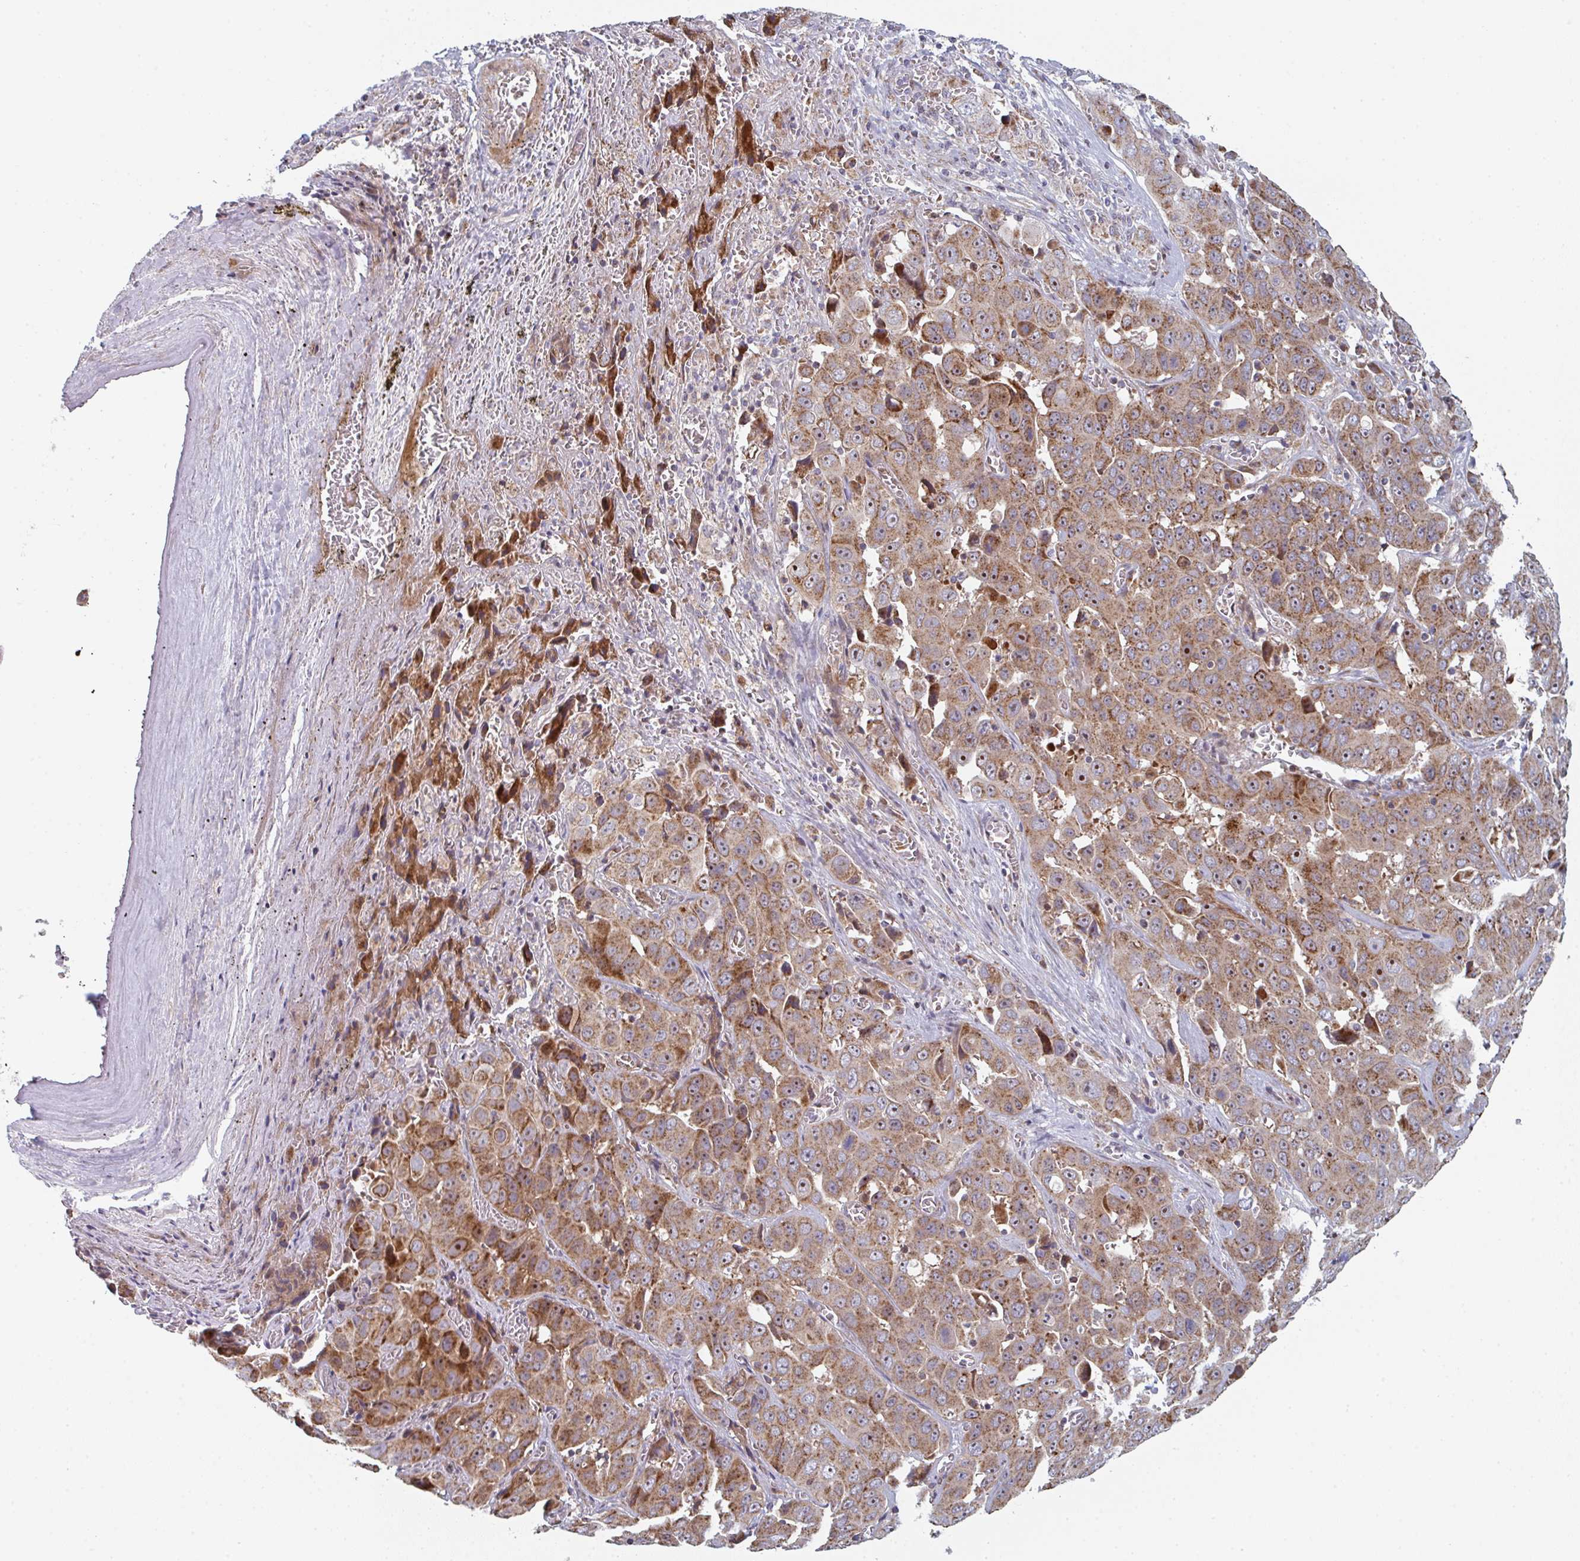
{"staining": {"intensity": "moderate", "quantity": ">75%", "location": "cytoplasmic/membranous,nuclear"}, "tissue": "liver cancer", "cell_type": "Tumor cells", "image_type": "cancer", "snomed": [{"axis": "morphology", "description": "Cholangiocarcinoma"}, {"axis": "topography", "description": "Liver"}], "caption": "Moderate cytoplasmic/membranous and nuclear positivity is present in about >75% of tumor cells in cholangiocarcinoma (liver). Using DAB (brown) and hematoxylin (blue) stains, captured at high magnification using brightfield microscopy.", "gene": "ZNF644", "patient": {"sex": "female", "age": 52}}